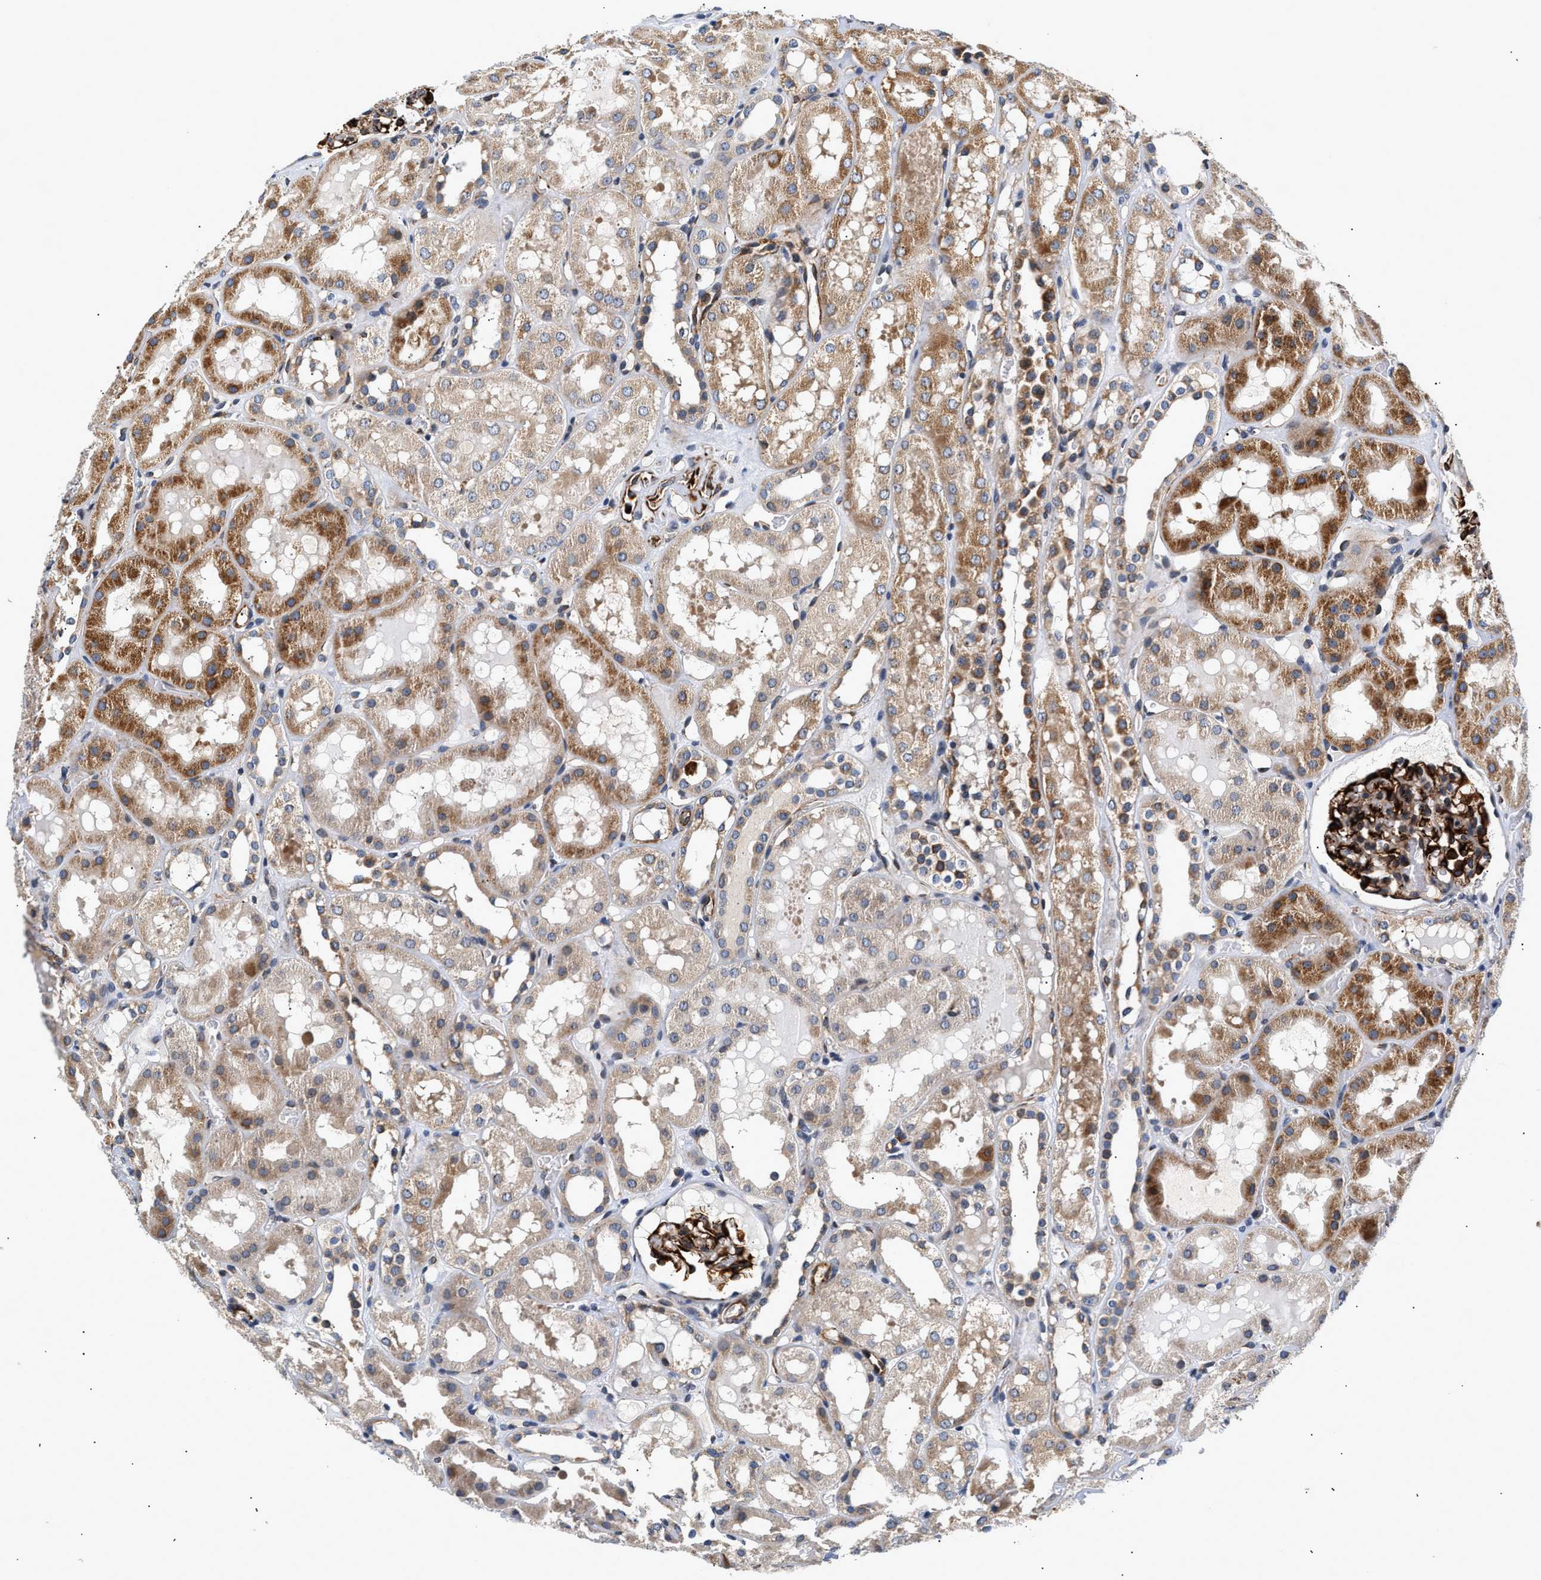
{"staining": {"intensity": "strong", "quantity": "25%-75%", "location": "cytoplasmic/membranous"}, "tissue": "kidney", "cell_type": "Cells in glomeruli", "image_type": "normal", "snomed": [{"axis": "morphology", "description": "Normal tissue, NOS"}, {"axis": "topography", "description": "Kidney"}, {"axis": "topography", "description": "Urinary bladder"}], "caption": "A brown stain labels strong cytoplasmic/membranous positivity of a protein in cells in glomeruli of normal kidney.", "gene": "IFT74", "patient": {"sex": "male", "age": 16}}